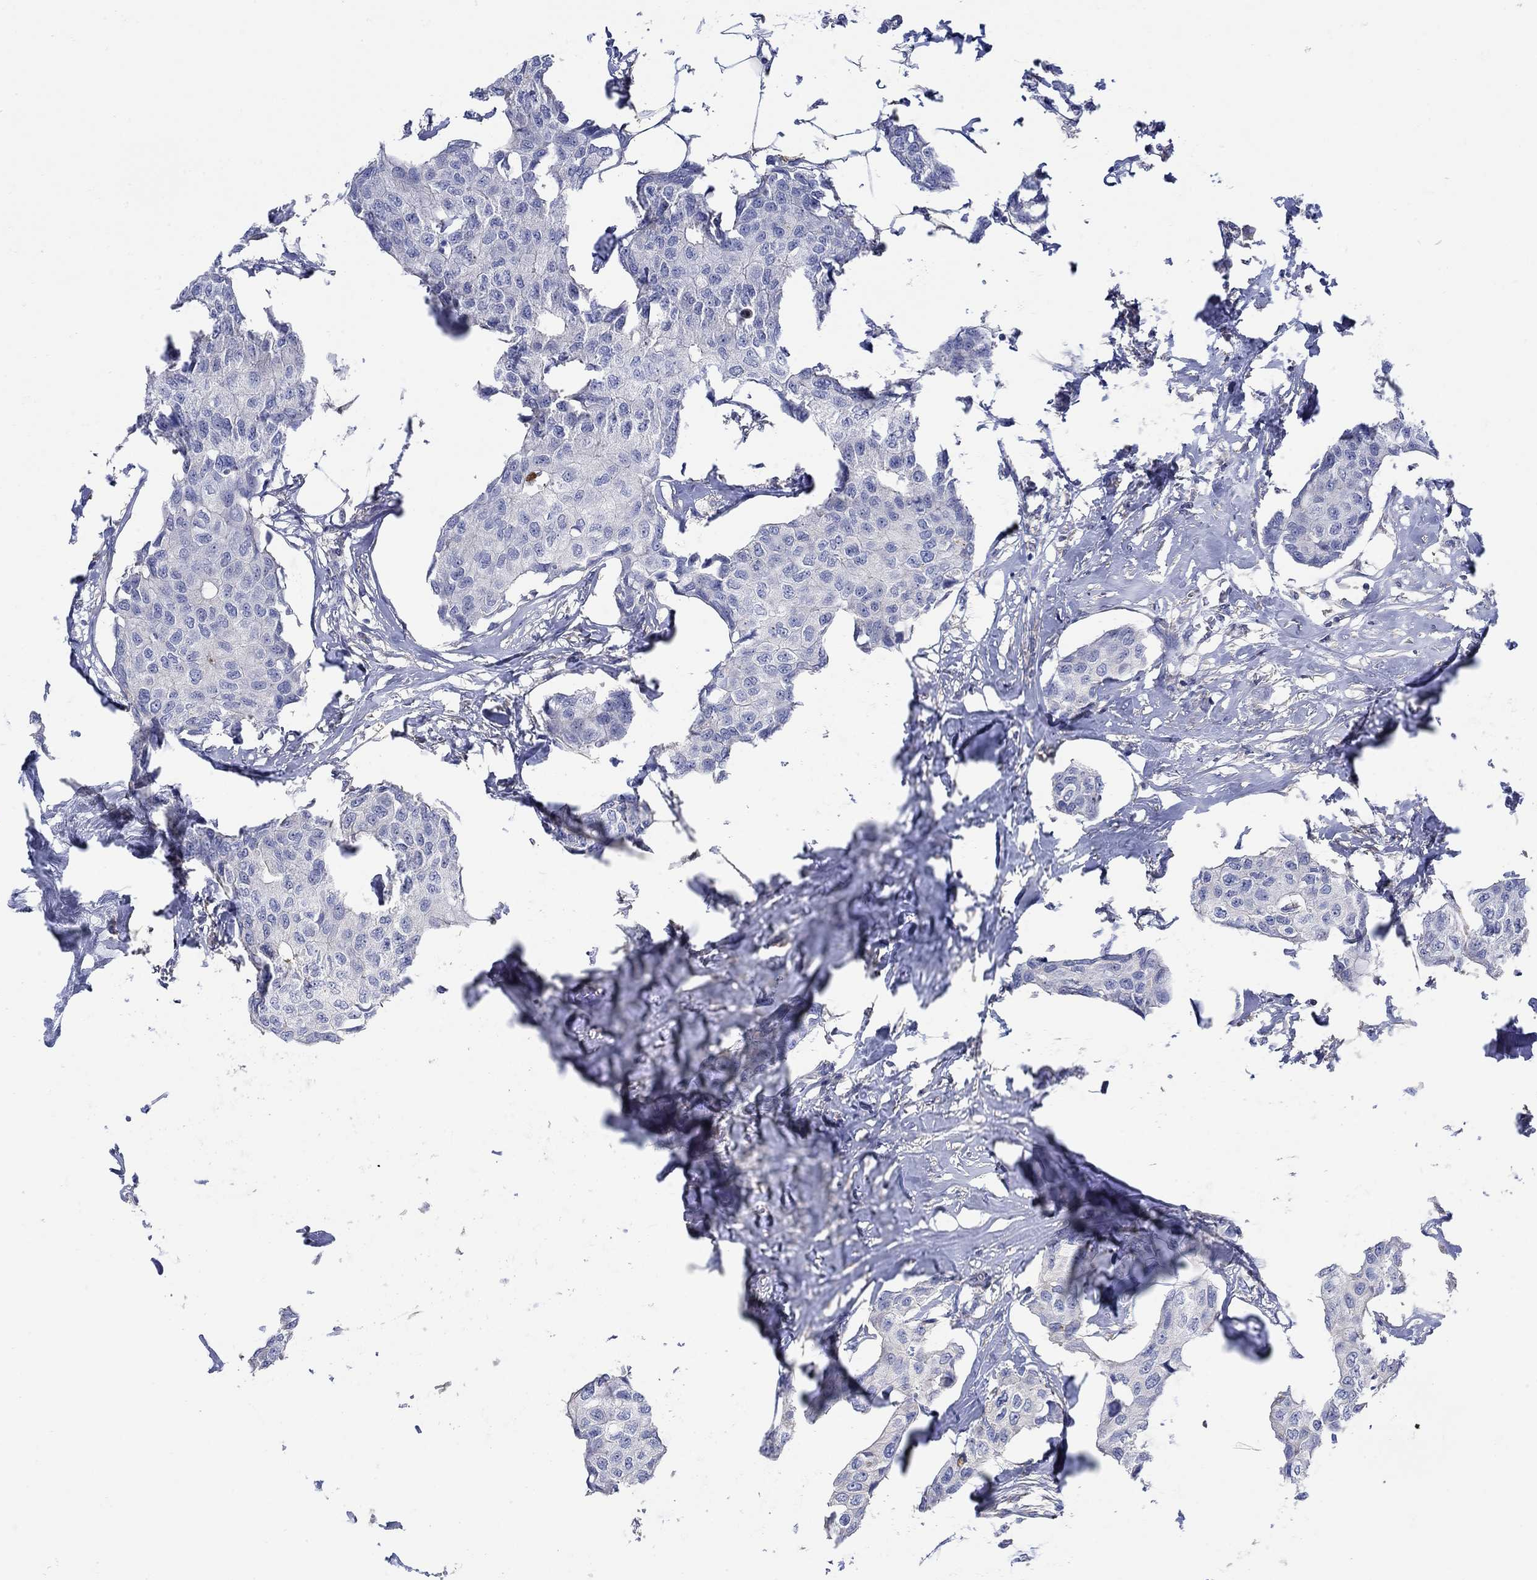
{"staining": {"intensity": "negative", "quantity": "none", "location": "none"}, "tissue": "breast cancer", "cell_type": "Tumor cells", "image_type": "cancer", "snomed": [{"axis": "morphology", "description": "Duct carcinoma"}, {"axis": "topography", "description": "Breast"}], "caption": "DAB (3,3'-diaminobenzidine) immunohistochemical staining of breast cancer (invasive ductal carcinoma) demonstrates no significant expression in tumor cells.", "gene": "TEKT3", "patient": {"sex": "female", "age": 80}}